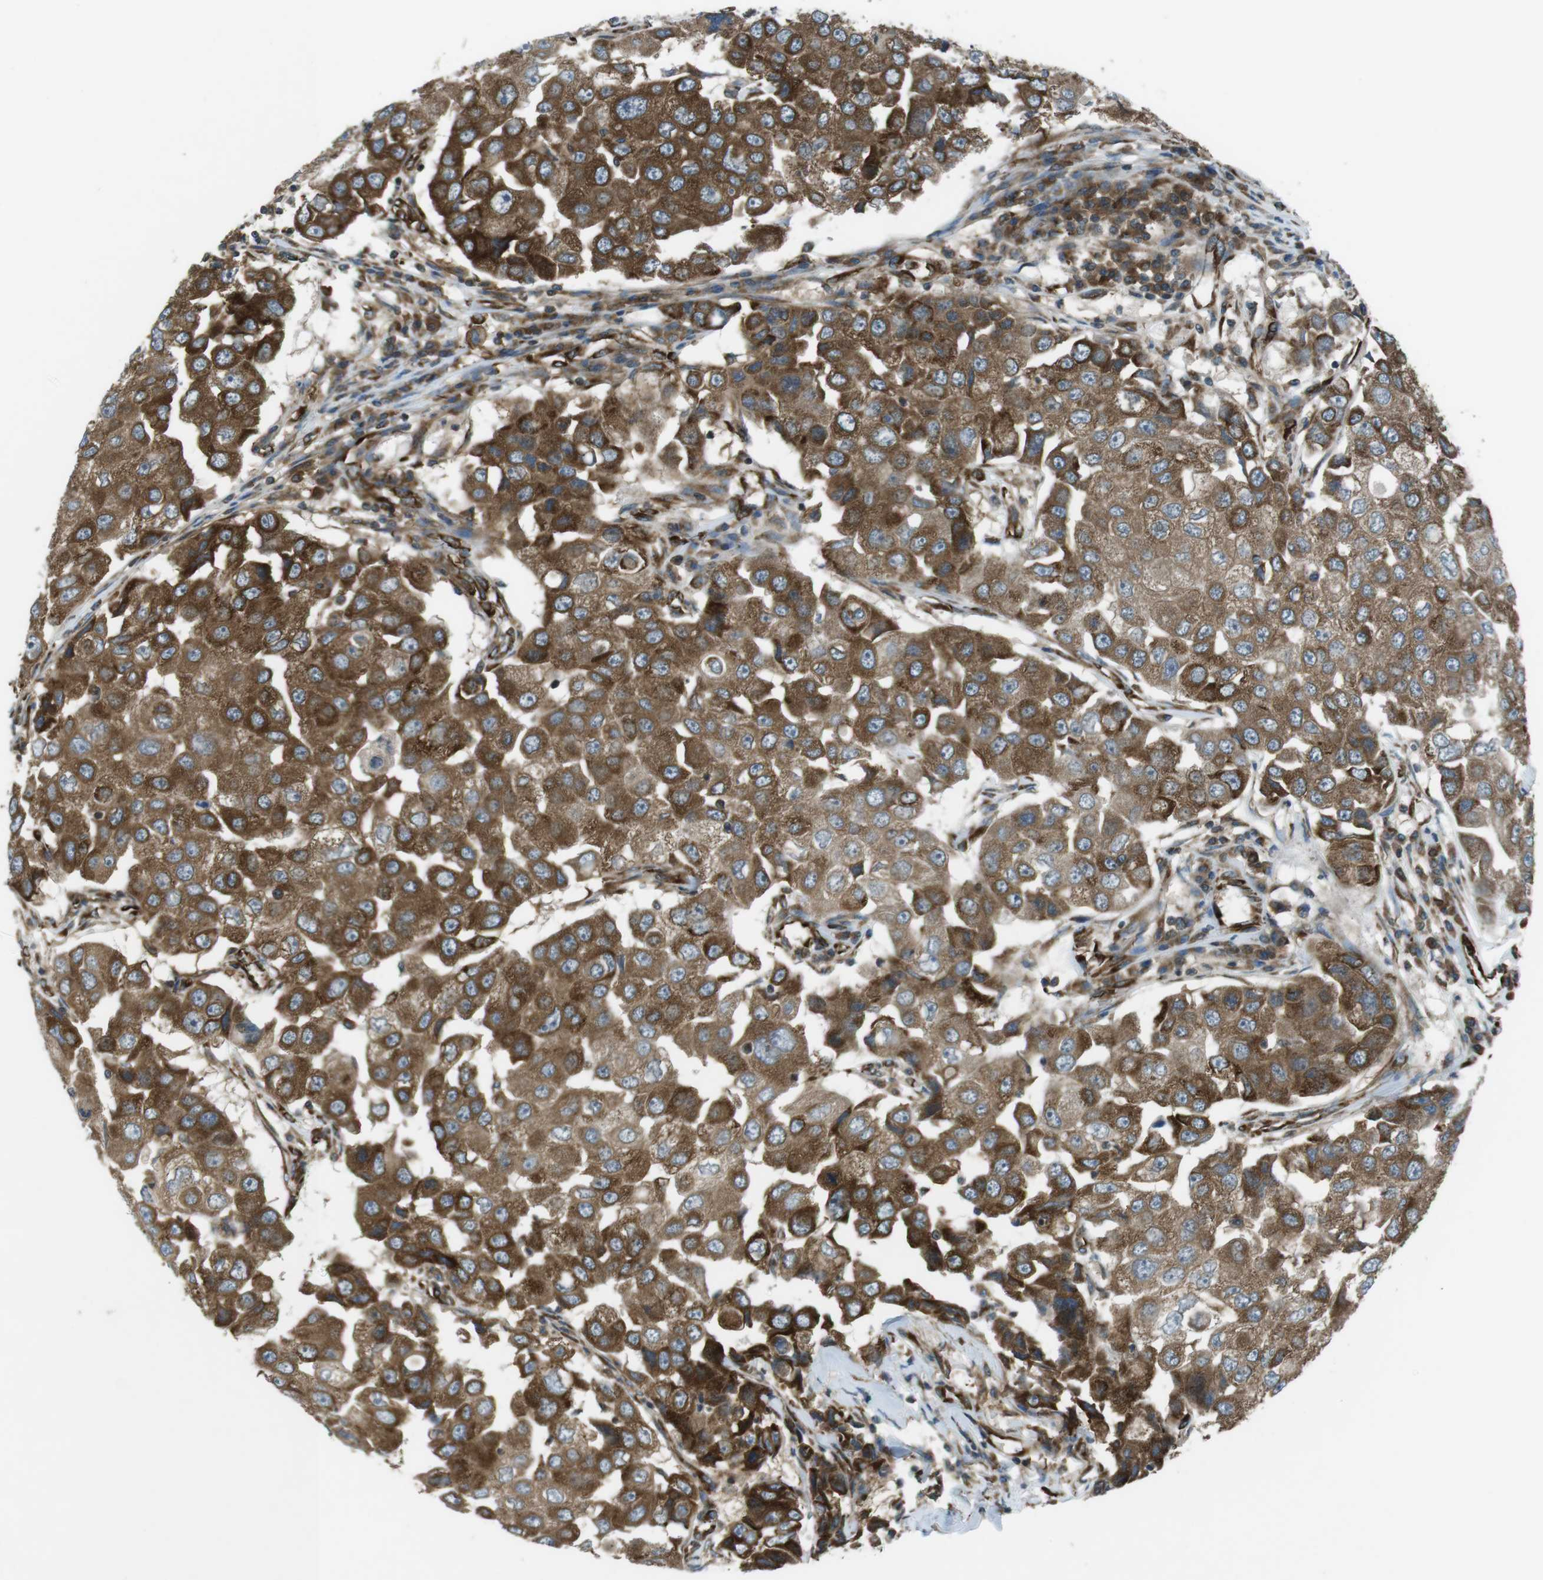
{"staining": {"intensity": "strong", "quantity": ">75%", "location": "cytoplasmic/membranous"}, "tissue": "breast cancer", "cell_type": "Tumor cells", "image_type": "cancer", "snomed": [{"axis": "morphology", "description": "Duct carcinoma"}, {"axis": "topography", "description": "Breast"}], "caption": "Immunohistochemical staining of human intraductal carcinoma (breast) exhibits high levels of strong cytoplasmic/membranous staining in approximately >75% of tumor cells.", "gene": "KTN1", "patient": {"sex": "female", "age": 27}}